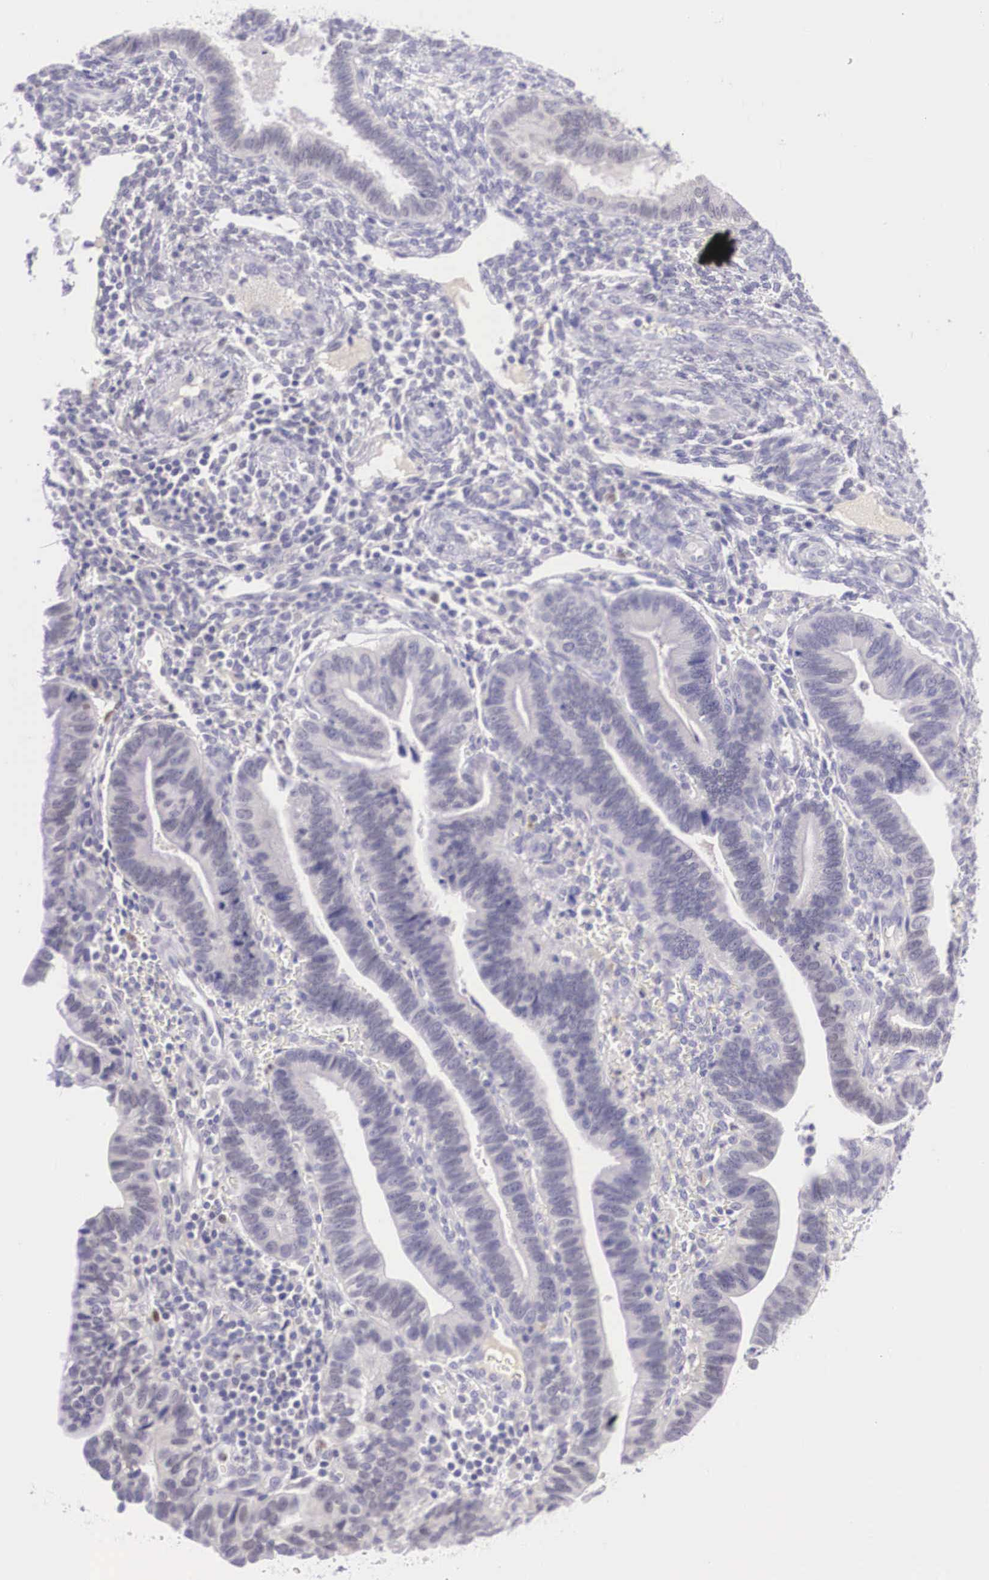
{"staining": {"intensity": "negative", "quantity": "none", "location": "none"}, "tissue": "endometrium", "cell_type": "Cells in endometrial stroma", "image_type": "normal", "snomed": [{"axis": "morphology", "description": "Normal tissue, NOS"}, {"axis": "topography", "description": "Endometrium"}], "caption": "Endometrium was stained to show a protein in brown. There is no significant staining in cells in endometrial stroma. Nuclei are stained in blue.", "gene": "BCL6", "patient": {"sex": "female", "age": 36}}